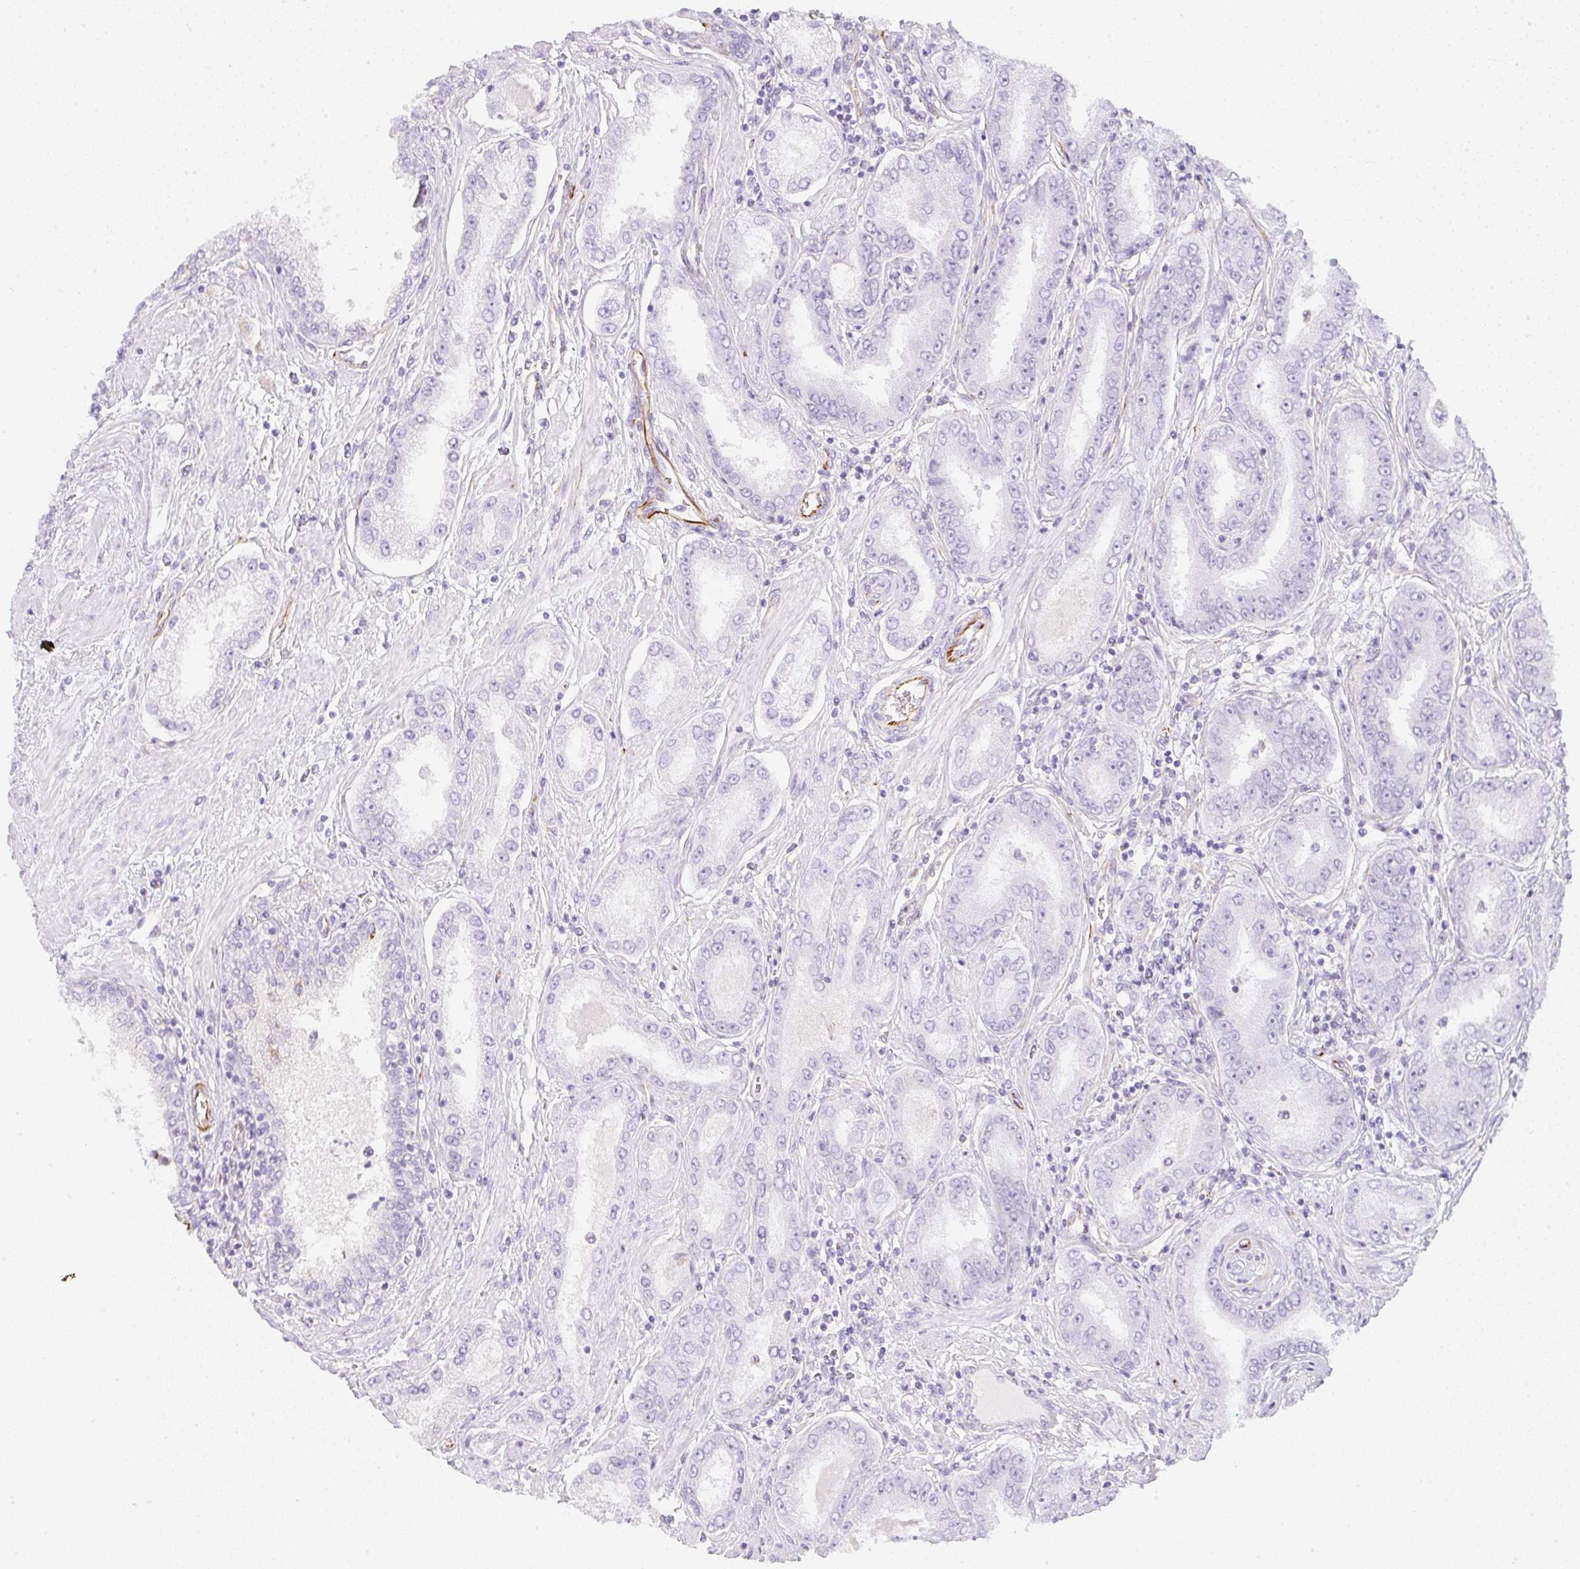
{"staining": {"intensity": "negative", "quantity": "none", "location": "none"}, "tissue": "prostate cancer", "cell_type": "Tumor cells", "image_type": "cancer", "snomed": [{"axis": "morphology", "description": "Adenocarcinoma, High grade"}, {"axis": "topography", "description": "Prostate"}], "caption": "The micrograph displays no significant expression in tumor cells of prostate cancer (high-grade adenocarcinoma). (DAB (3,3'-diaminobenzidine) immunohistochemistry, high magnification).", "gene": "ZNF689", "patient": {"sex": "male", "age": 72}}